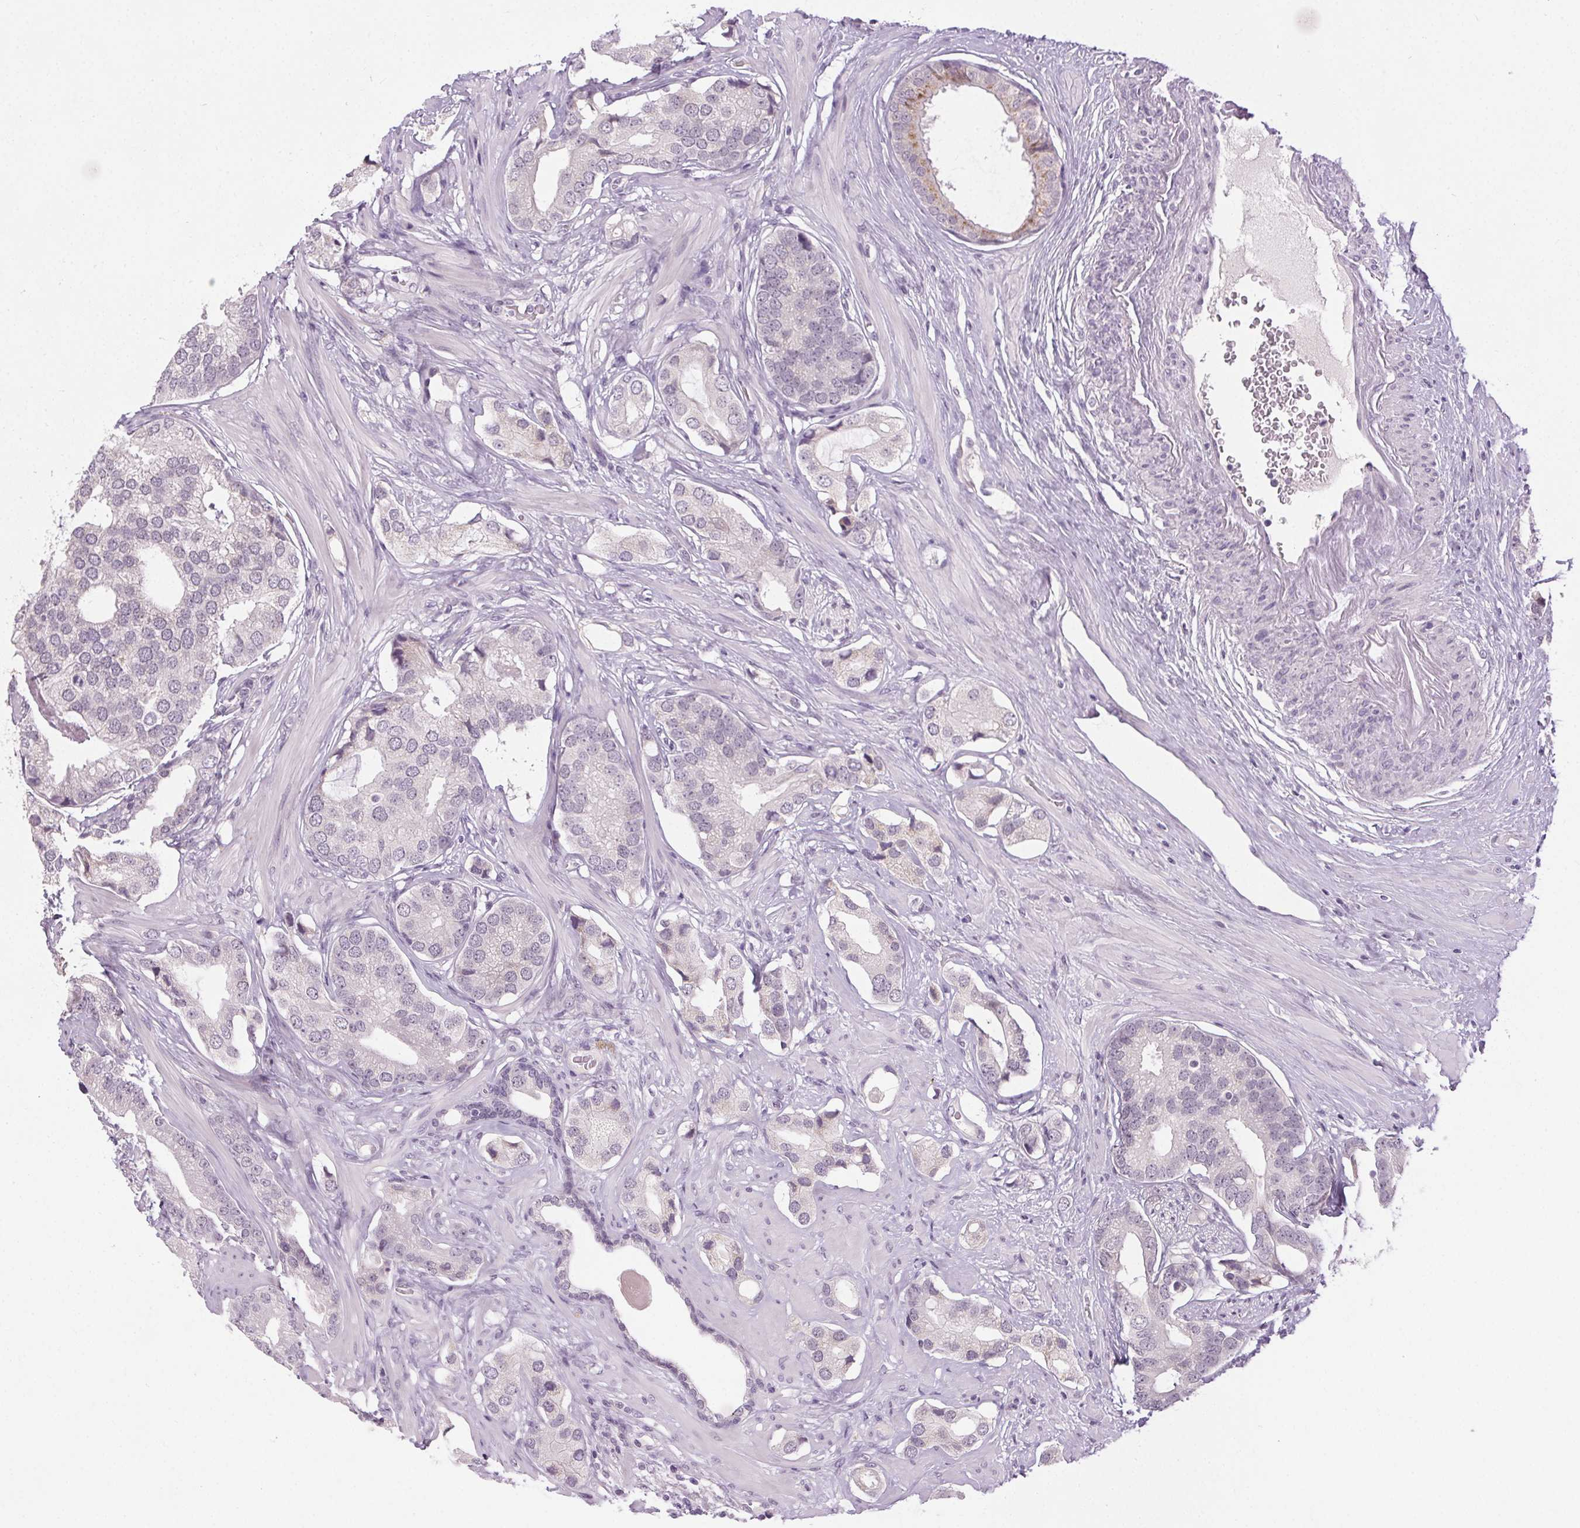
{"staining": {"intensity": "negative", "quantity": "none", "location": "none"}, "tissue": "prostate cancer", "cell_type": "Tumor cells", "image_type": "cancer", "snomed": [{"axis": "morphology", "description": "Adenocarcinoma, Low grade"}, {"axis": "topography", "description": "Prostate"}], "caption": "Prostate cancer was stained to show a protein in brown. There is no significant staining in tumor cells.", "gene": "FAM168A", "patient": {"sex": "male", "age": 61}}